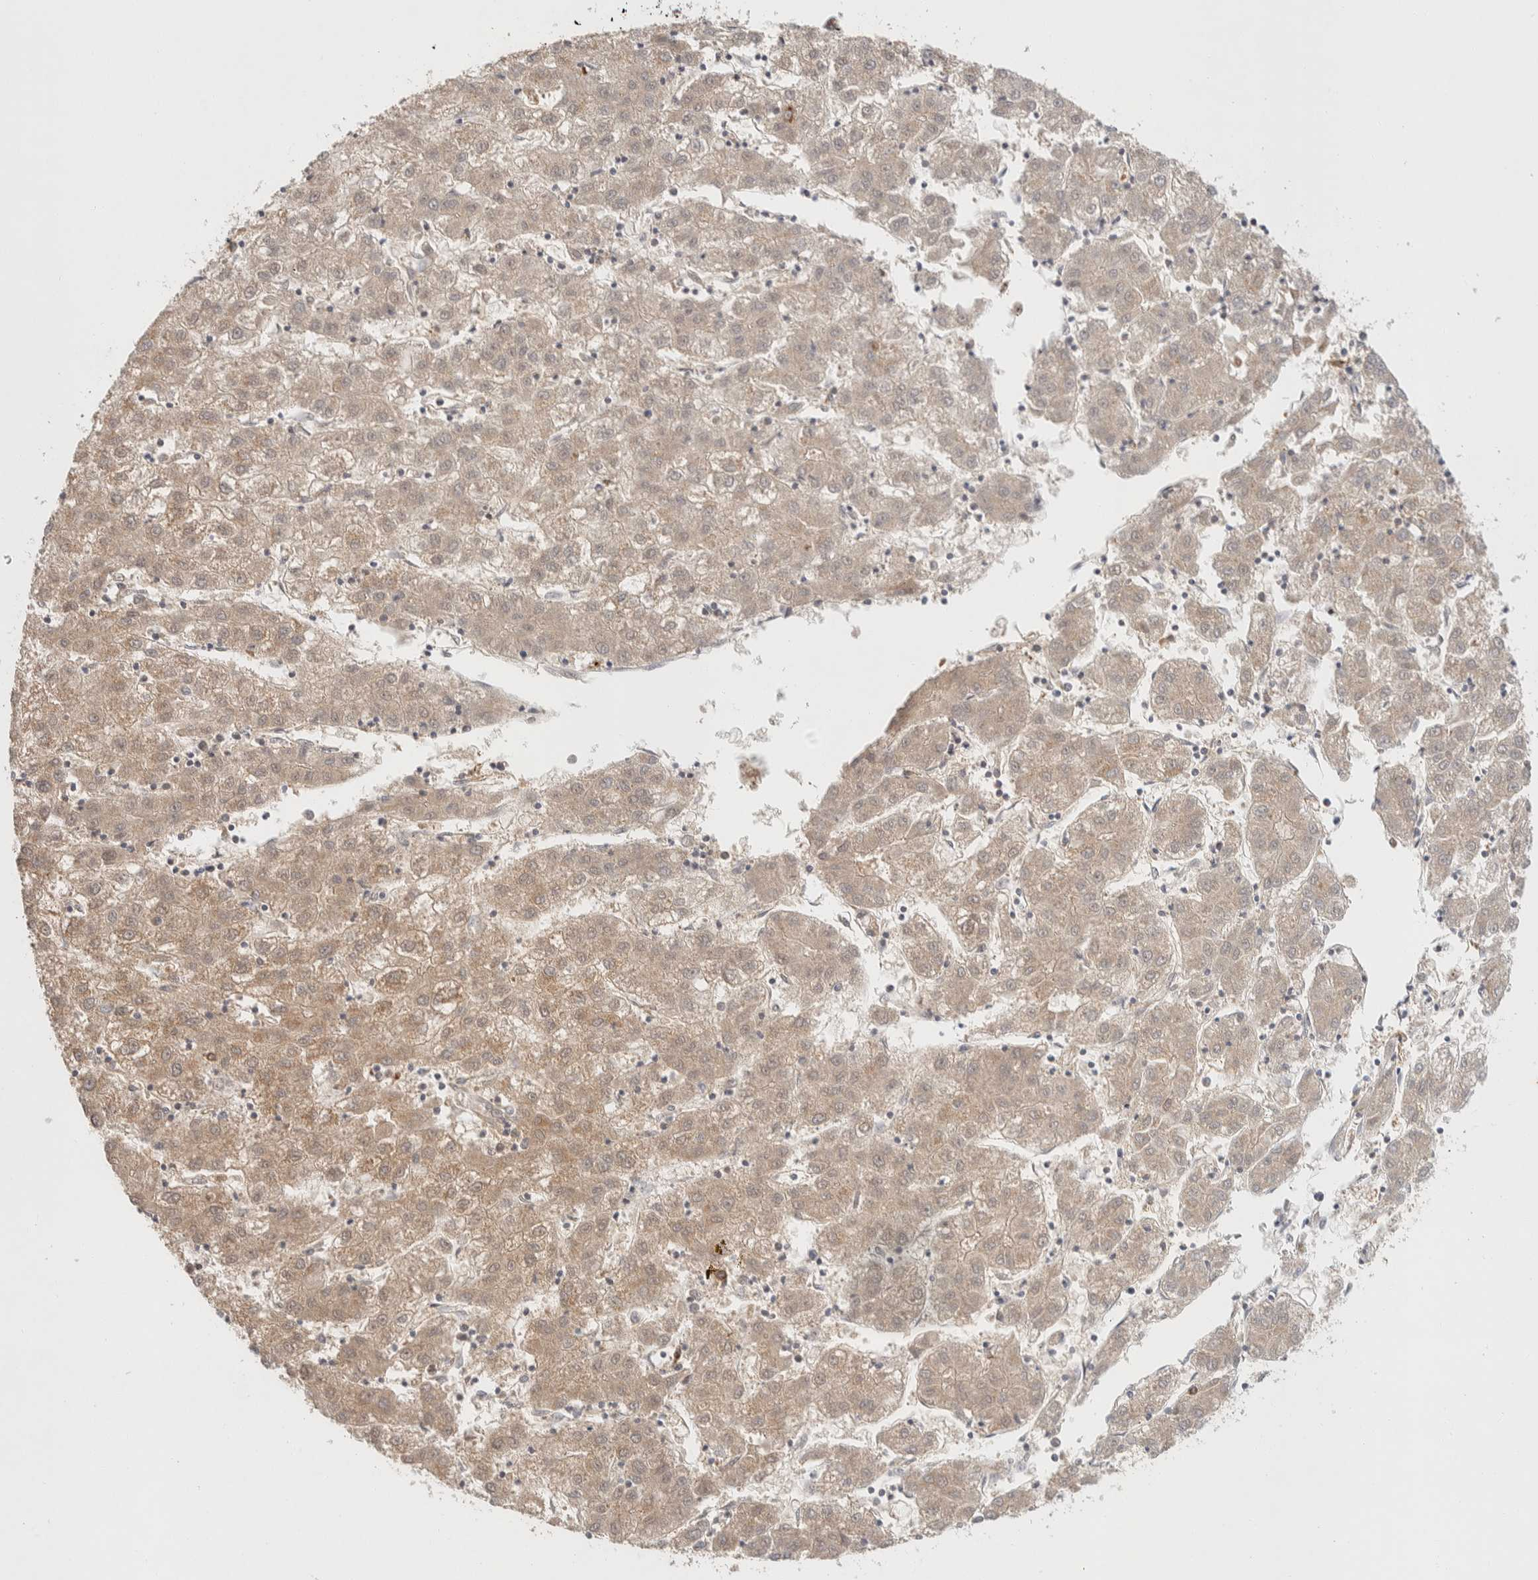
{"staining": {"intensity": "weak", "quantity": ">75%", "location": "cytoplasmic/membranous"}, "tissue": "liver cancer", "cell_type": "Tumor cells", "image_type": "cancer", "snomed": [{"axis": "morphology", "description": "Carcinoma, Hepatocellular, NOS"}, {"axis": "topography", "description": "Liver"}], "caption": "IHC histopathology image of liver cancer stained for a protein (brown), which displays low levels of weak cytoplasmic/membranous positivity in about >75% of tumor cells.", "gene": "KIF9", "patient": {"sex": "male", "age": 72}}